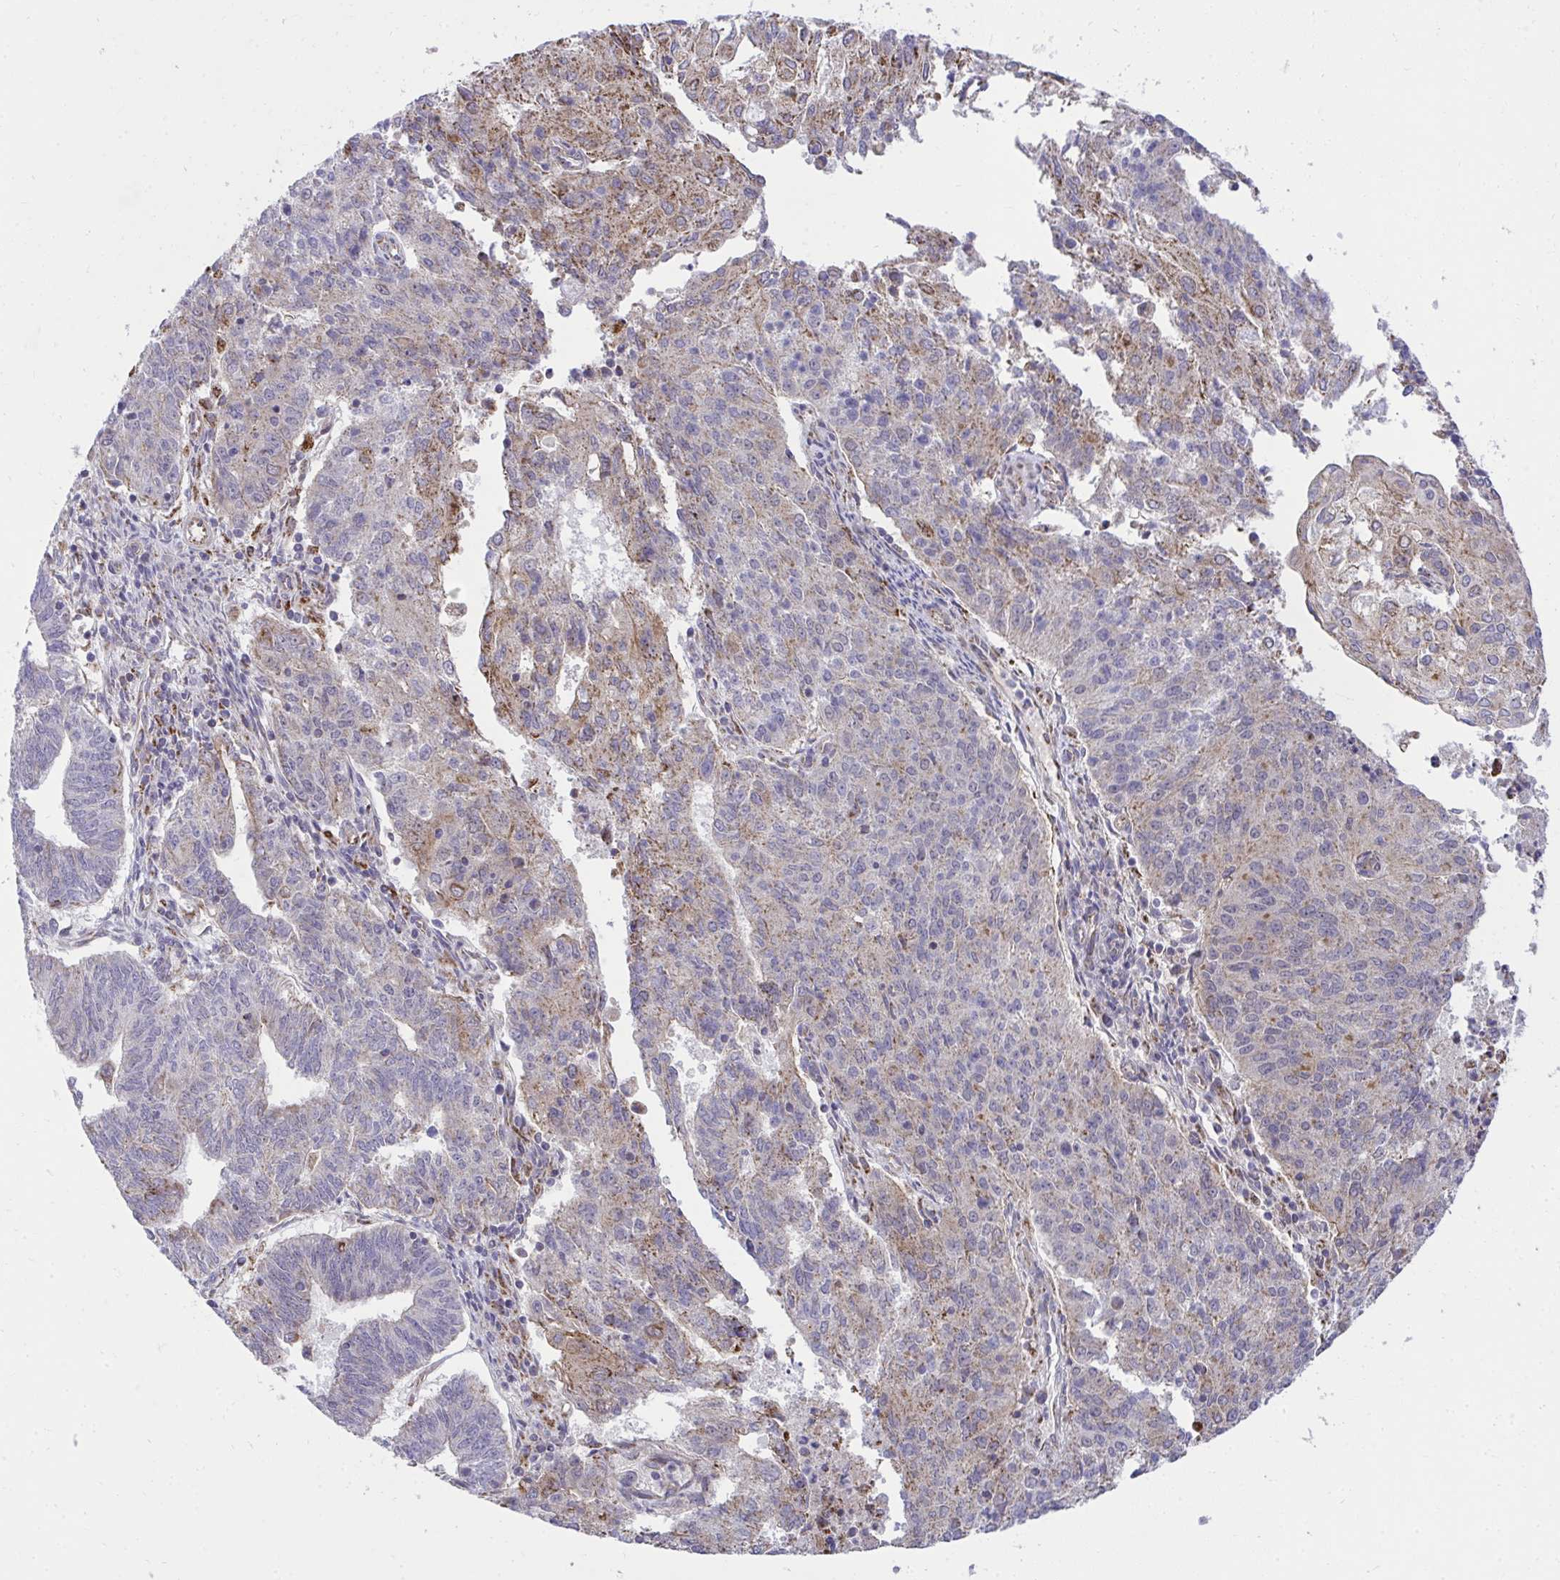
{"staining": {"intensity": "weak", "quantity": "25%-75%", "location": "cytoplasmic/membranous"}, "tissue": "endometrial cancer", "cell_type": "Tumor cells", "image_type": "cancer", "snomed": [{"axis": "morphology", "description": "Adenocarcinoma, NOS"}, {"axis": "topography", "description": "Endometrium"}], "caption": "A brown stain shows weak cytoplasmic/membranous expression of a protein in endometrial cancer tumor cells.", "gene": "XAF1", "patient": {"sex": "female", "age": 82}}